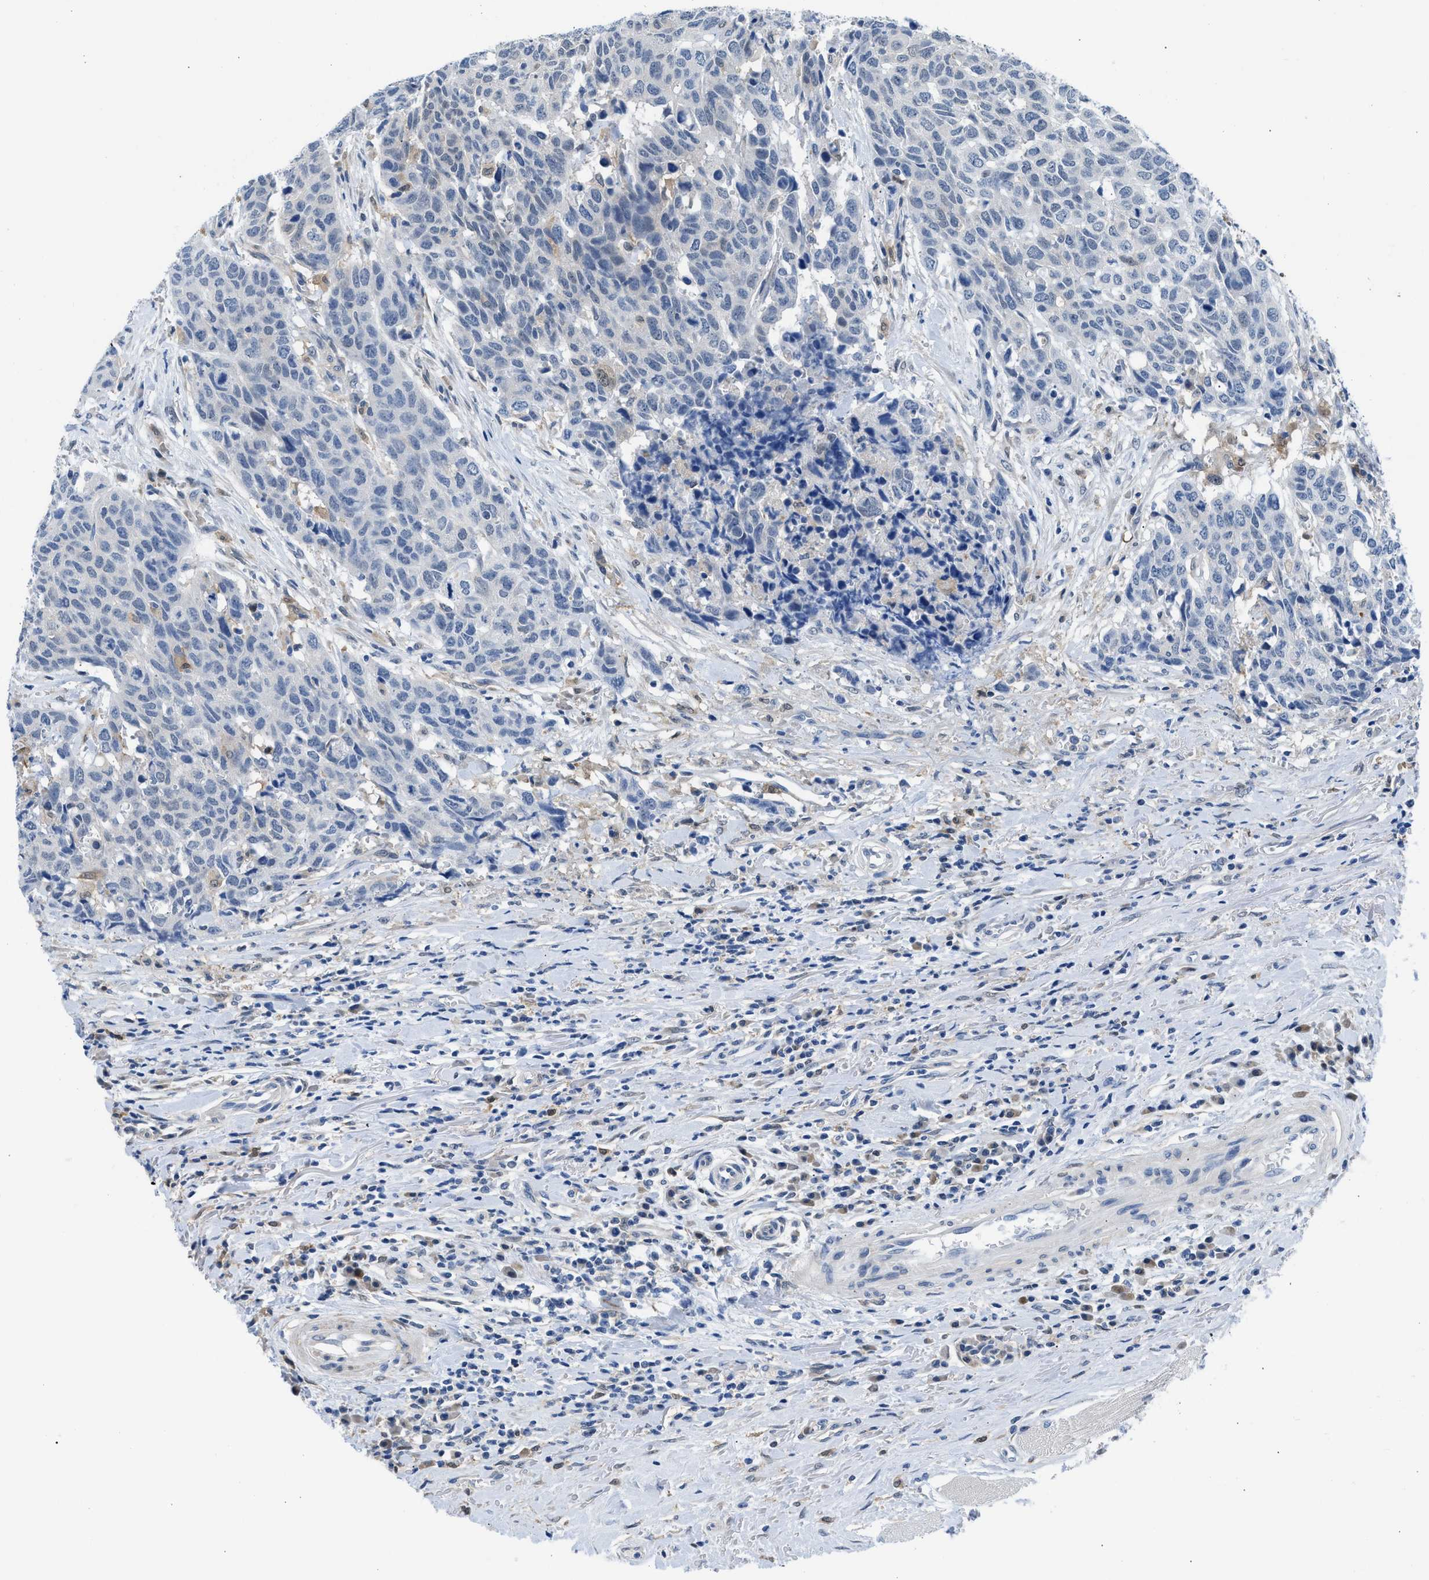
{"staining": {"intensity": "negative", "quantity": "none", "location": "none"}, "tissue": "head and neck cancer", "cell_type": "Tumor cells", "image_type": "cancer", "snomed": [{"axis": "morphology", "description": "Squamous cell carcinoma, NOS"}, {"axis": "topography", "description": "Head-Neck"}], "caption": "Immunohistochemical staining of human head and neck cancer reveals no significant positivity in tumor cells.", "gene": "CBR1", "patient": {"sex": "male", "age": 66}}